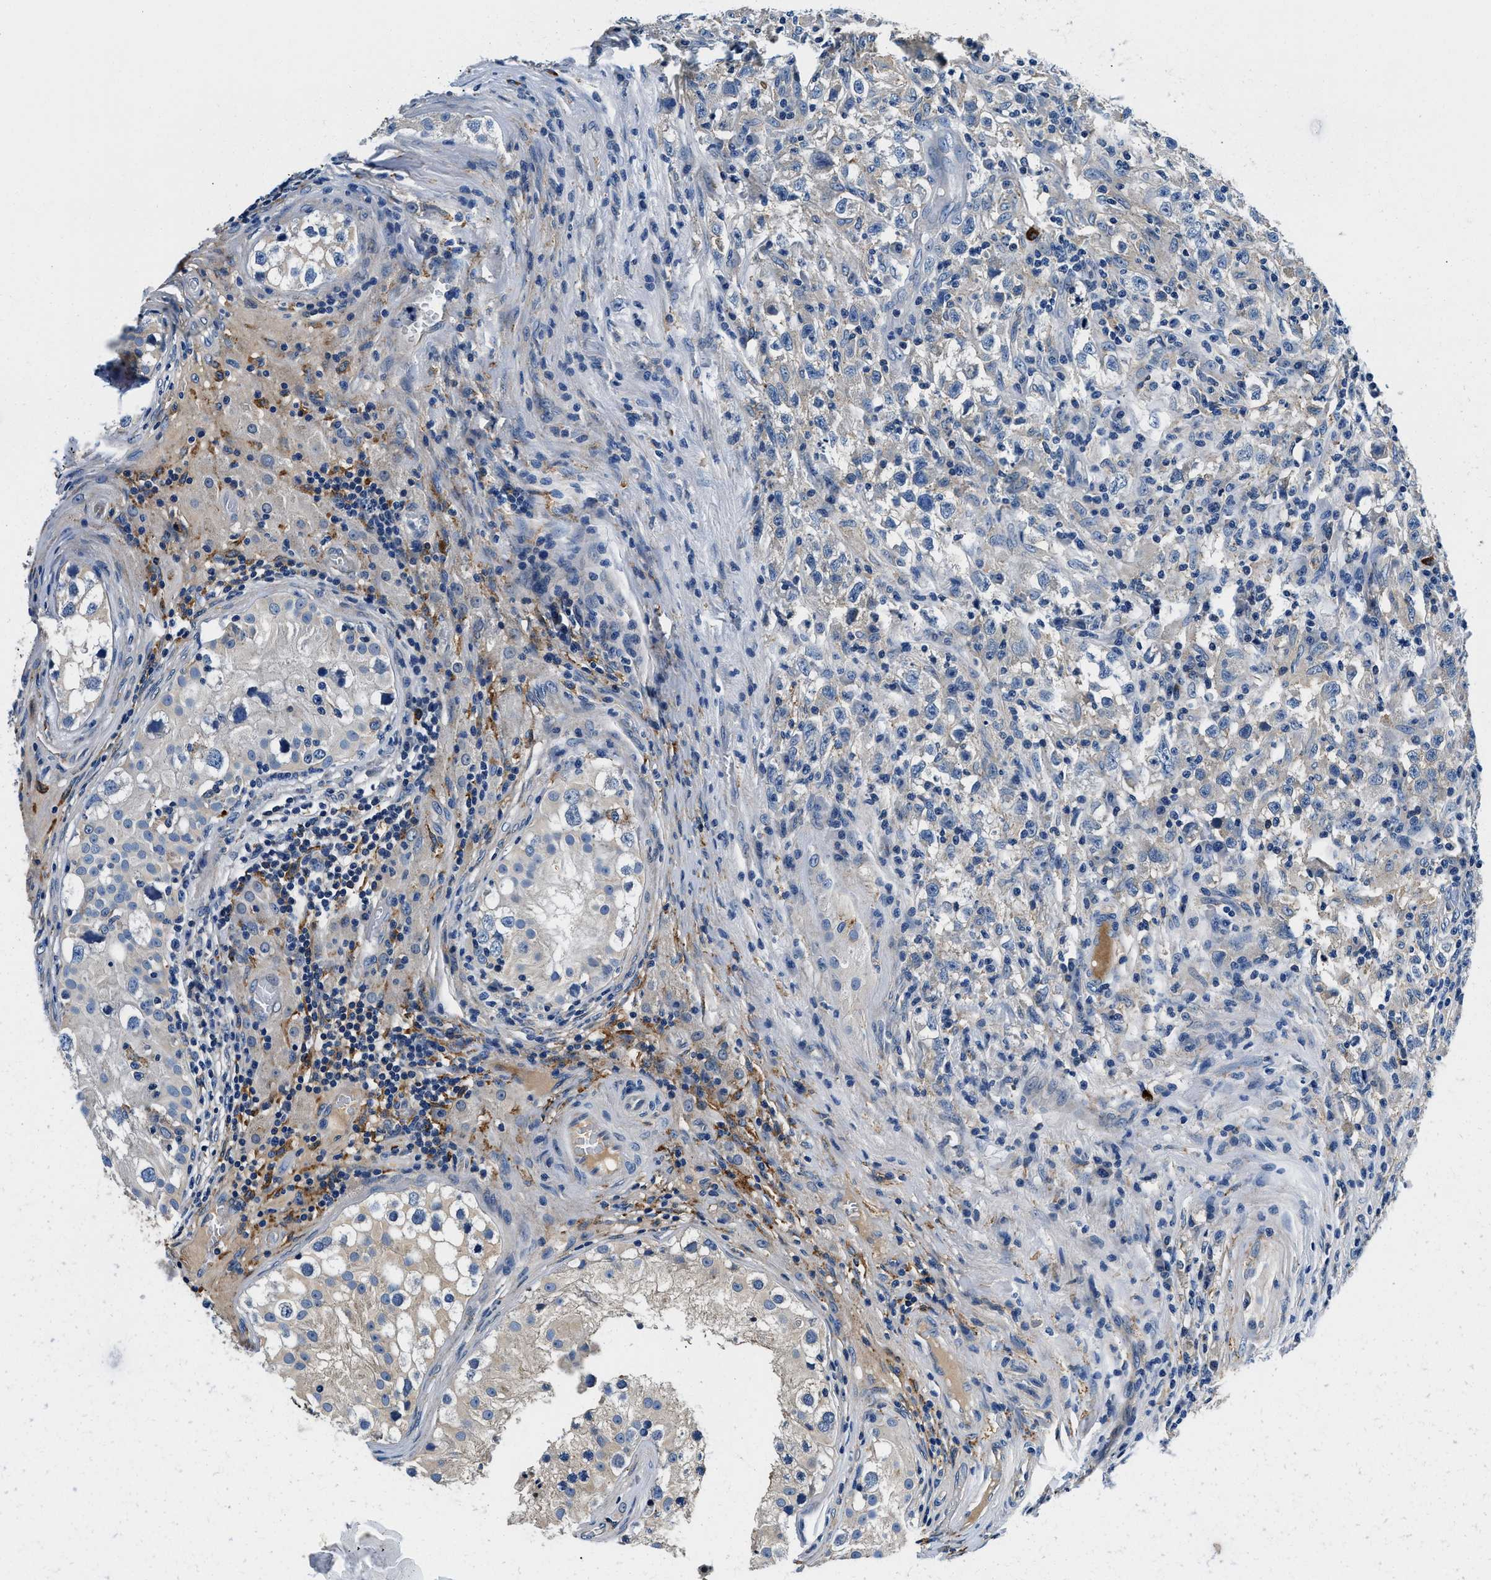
{"staining": {"intensity": "negative", "quantity": "none", "location": "none"}, "tissue": "testis cancer", "cell_type": "Tumor cells", "image_type": "cancer", "snomed": [{"axis": "morphology", "description": "Carcinoma, Embryonal, NOS"}, {"axis": "topography", "description": "Testis"}], "caption": "This micrograph is of testis cancer (embryonal carcinoma) stained with IHC to label a protein in brown with the nuclei are counter-stained blue. There is no expression in tumor cells. (Stains: DAB immunohistochemistry (IHC) with hematoxylin counter stain, Microscopy: brightfield microscopy at high magnification).", "gene": "ZFAND3", "patient": {"sex": "male", "age": 21}}